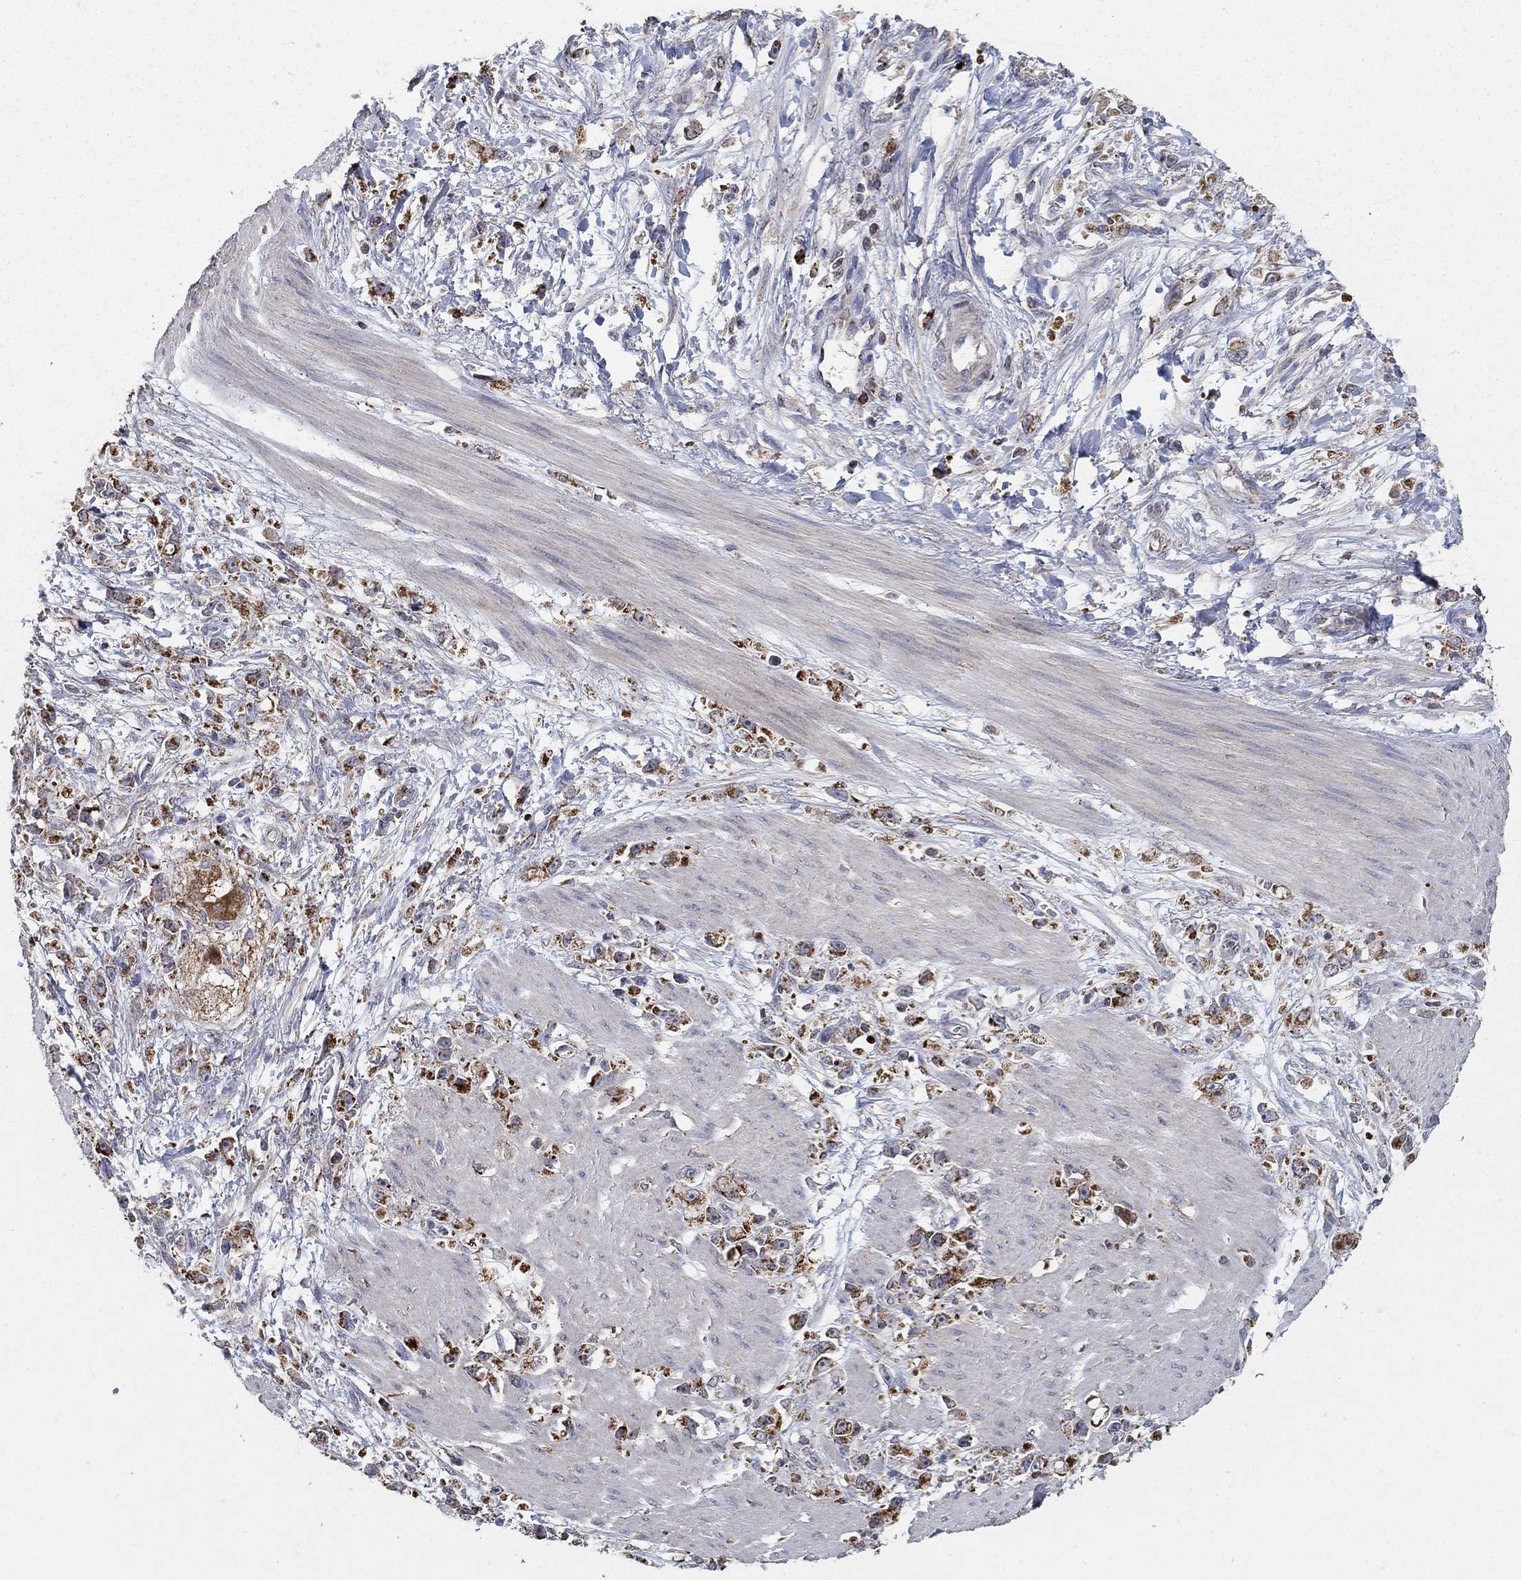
{"staining": {"intensity": "strong", "quantity": "<25%", "location": "cytoplasmic/membranous"}, "tissue": "stomach cancer", "cell_type": "Tumor cells", "image_type": "cancer", "snomed": [{"axis": "morphology", "description": "Adenocarcinoma, NOS"}, {"axis": "topography", "description": "Stomach"}], "caption": "High-magnification brightfield microscopy of stomach cancer (adenocarcinoma) stained with DAB (brown) and counterstained with hematoxylin (blue). tumor cells exhibit strong cytoplasmic/membranous positivity is appreciated in about<25% of cells. (IHC, brightfield microscopy, high magnification).", "gene": "GPSM1", "patient": {"sex": "female", "age": 59}}